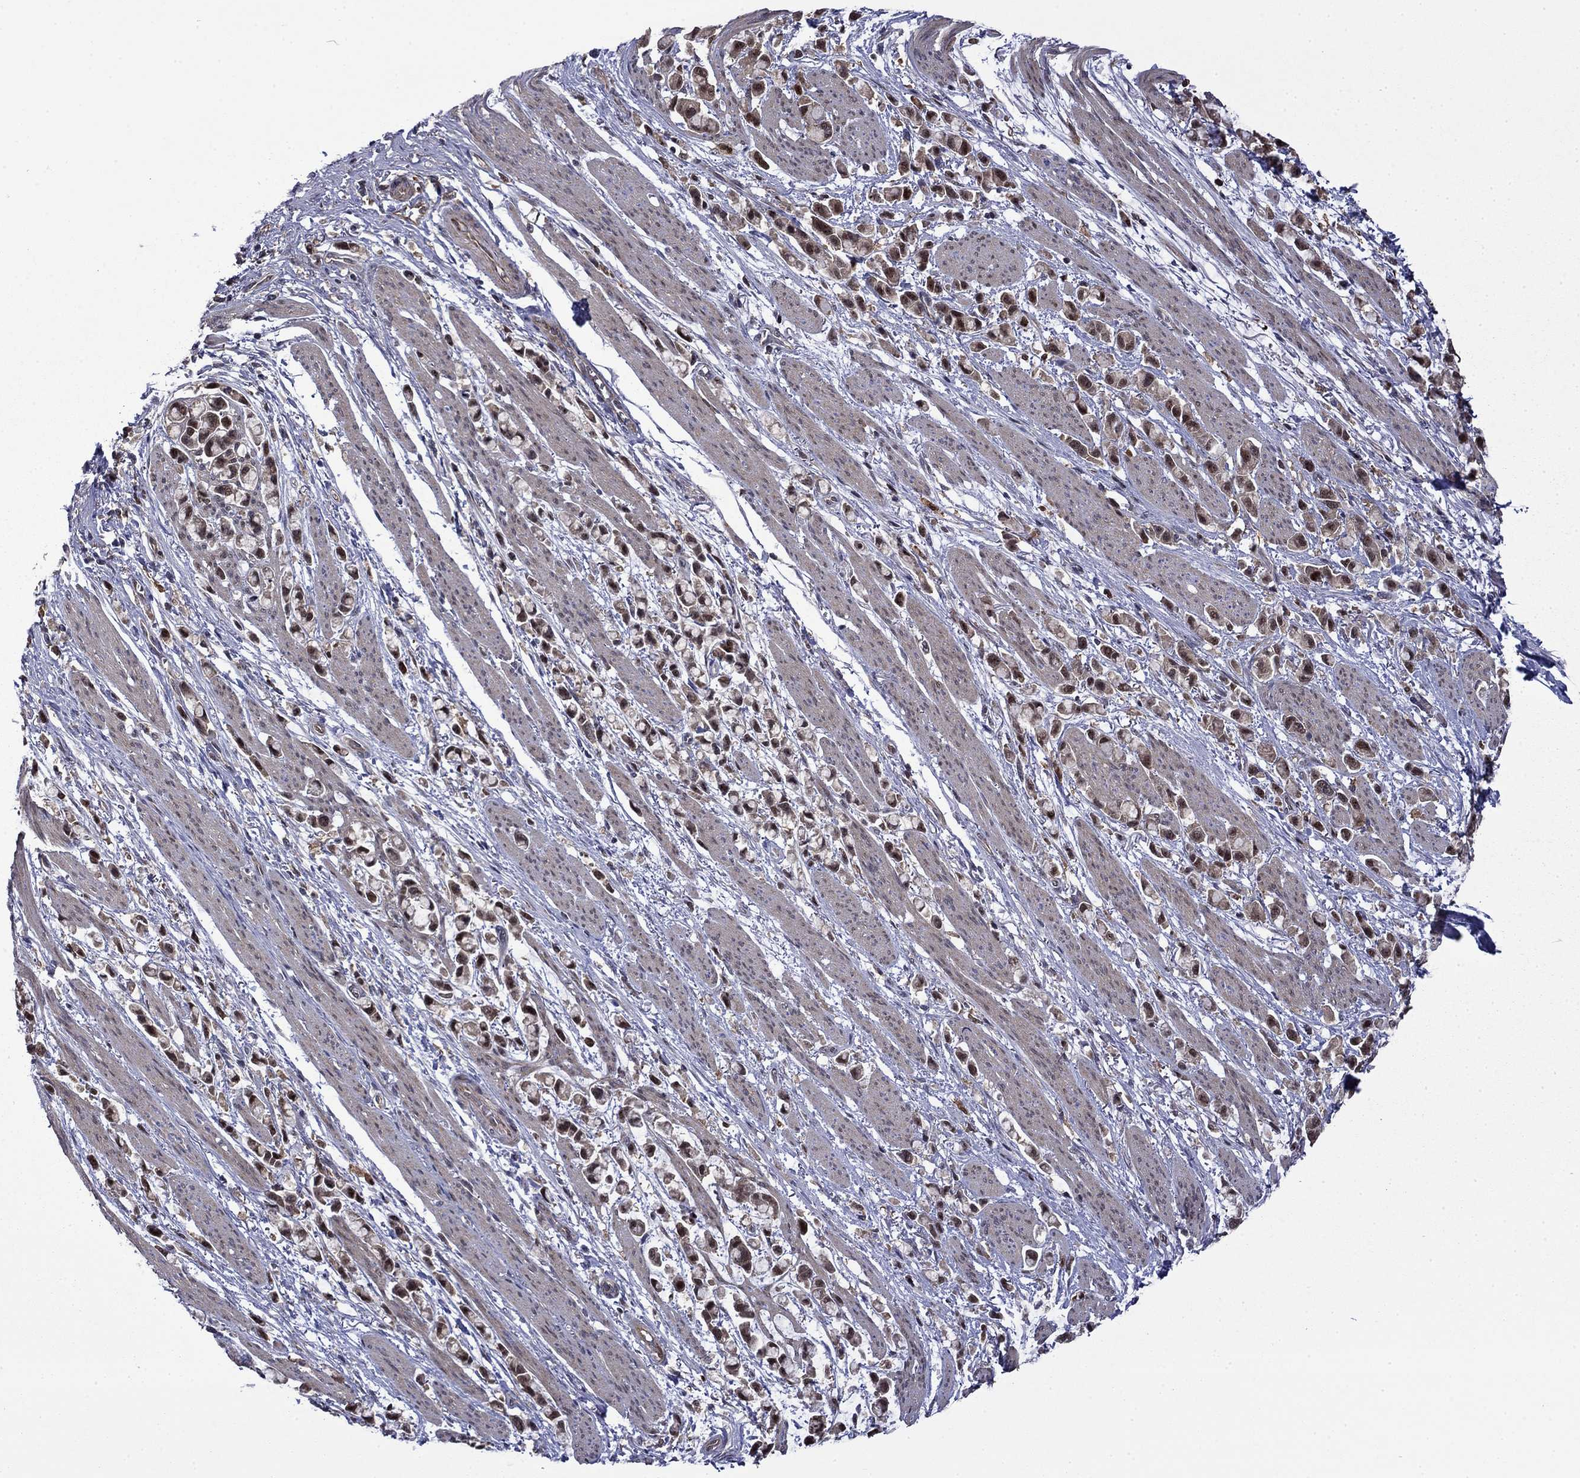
{"staining": {"intensity": "weak", "quantity": "25%-75%", "location": "cytoplasmic/membranous"}, "tissue": "stomach cancer", "cell_type": "Tumor cells", "image_type": "cancer", "snomed": [{"axis": "morphology", "description": "Adenocarcinoma, NOS"}, {"axis": "topography", "description": "Stomach"}], "caption": "Immunohistochemical staining of stomach cancer demonstrates low levels of weak cytoplasmic/membranous expression in about 25%-75% of tumor cells. The staining is performed using DAB brown chromogen to label protein expression. The nuclei are counter-stained blue using hematoxylin.", "gene": "TPMT", "patient": {"sex": "female", "age": 81}}